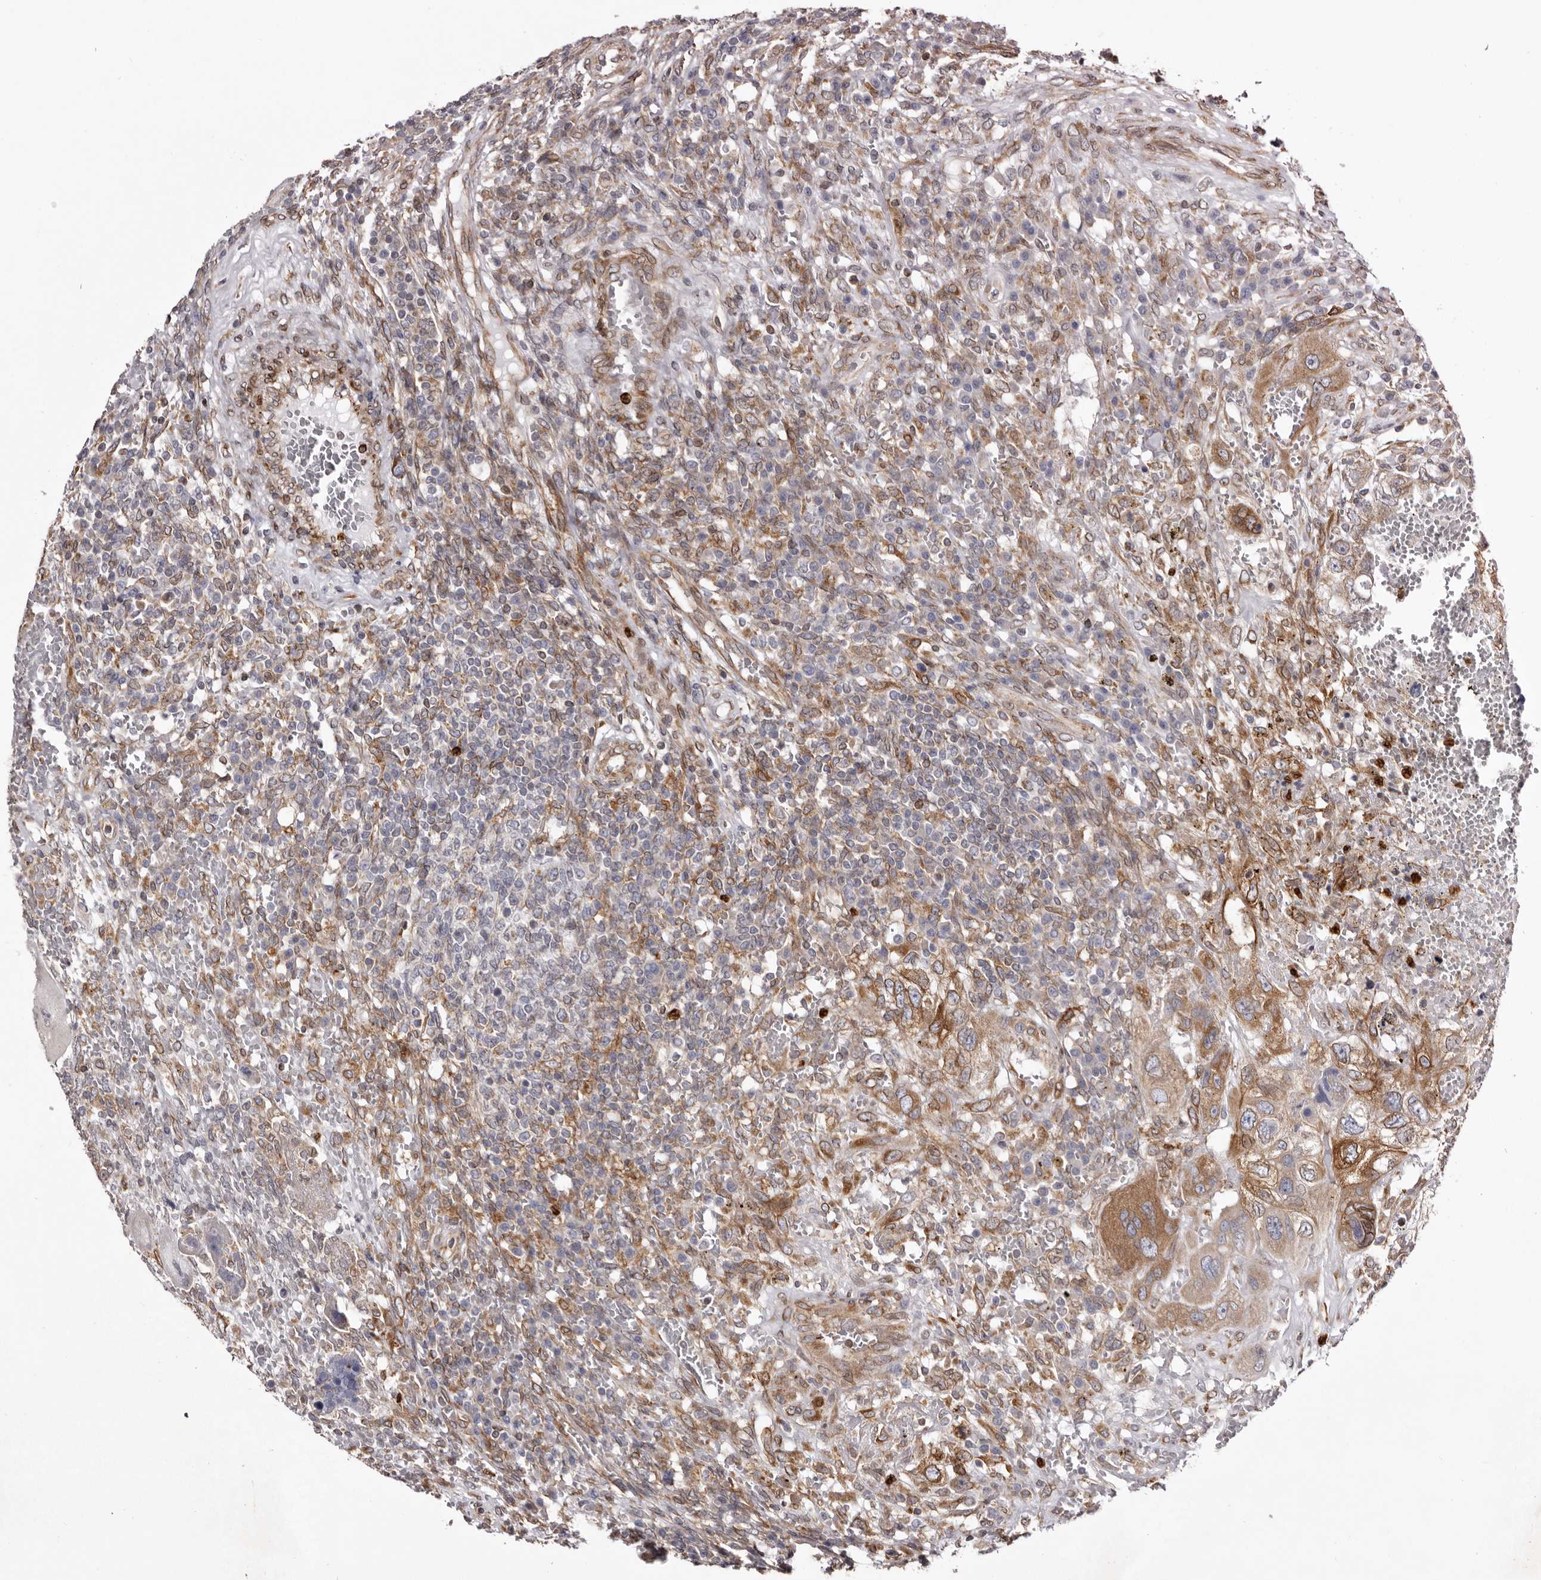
{"staining": {"intensity": "moderate", "quantity": ">75%", "location": "cytoplasmic/membranous"}, "tissue": "testis cancer", "cell_type": "Tumor cells", "image_type": "cancer", "snomed": [{"axis": "morphology", "description": "Carcinoma, Embryonal, NOS"}, {"axis": "topography", "description": "Testis"}], "caption": "The photomicrograph exhibits immunohistochemical staining of testis cancer. There is moderate cytoplasmic/membranous staining is seen in about >75% of tumor cells. The staining was performed using DAB (3,3'-diaminobenzidine) to visualize the protein expression in brown, while the nuclei were stained in blue with hematoxylin (Magnification: 20x).", "gene": "C4orf3", "patient": {"sex": "male", "age": 26}}